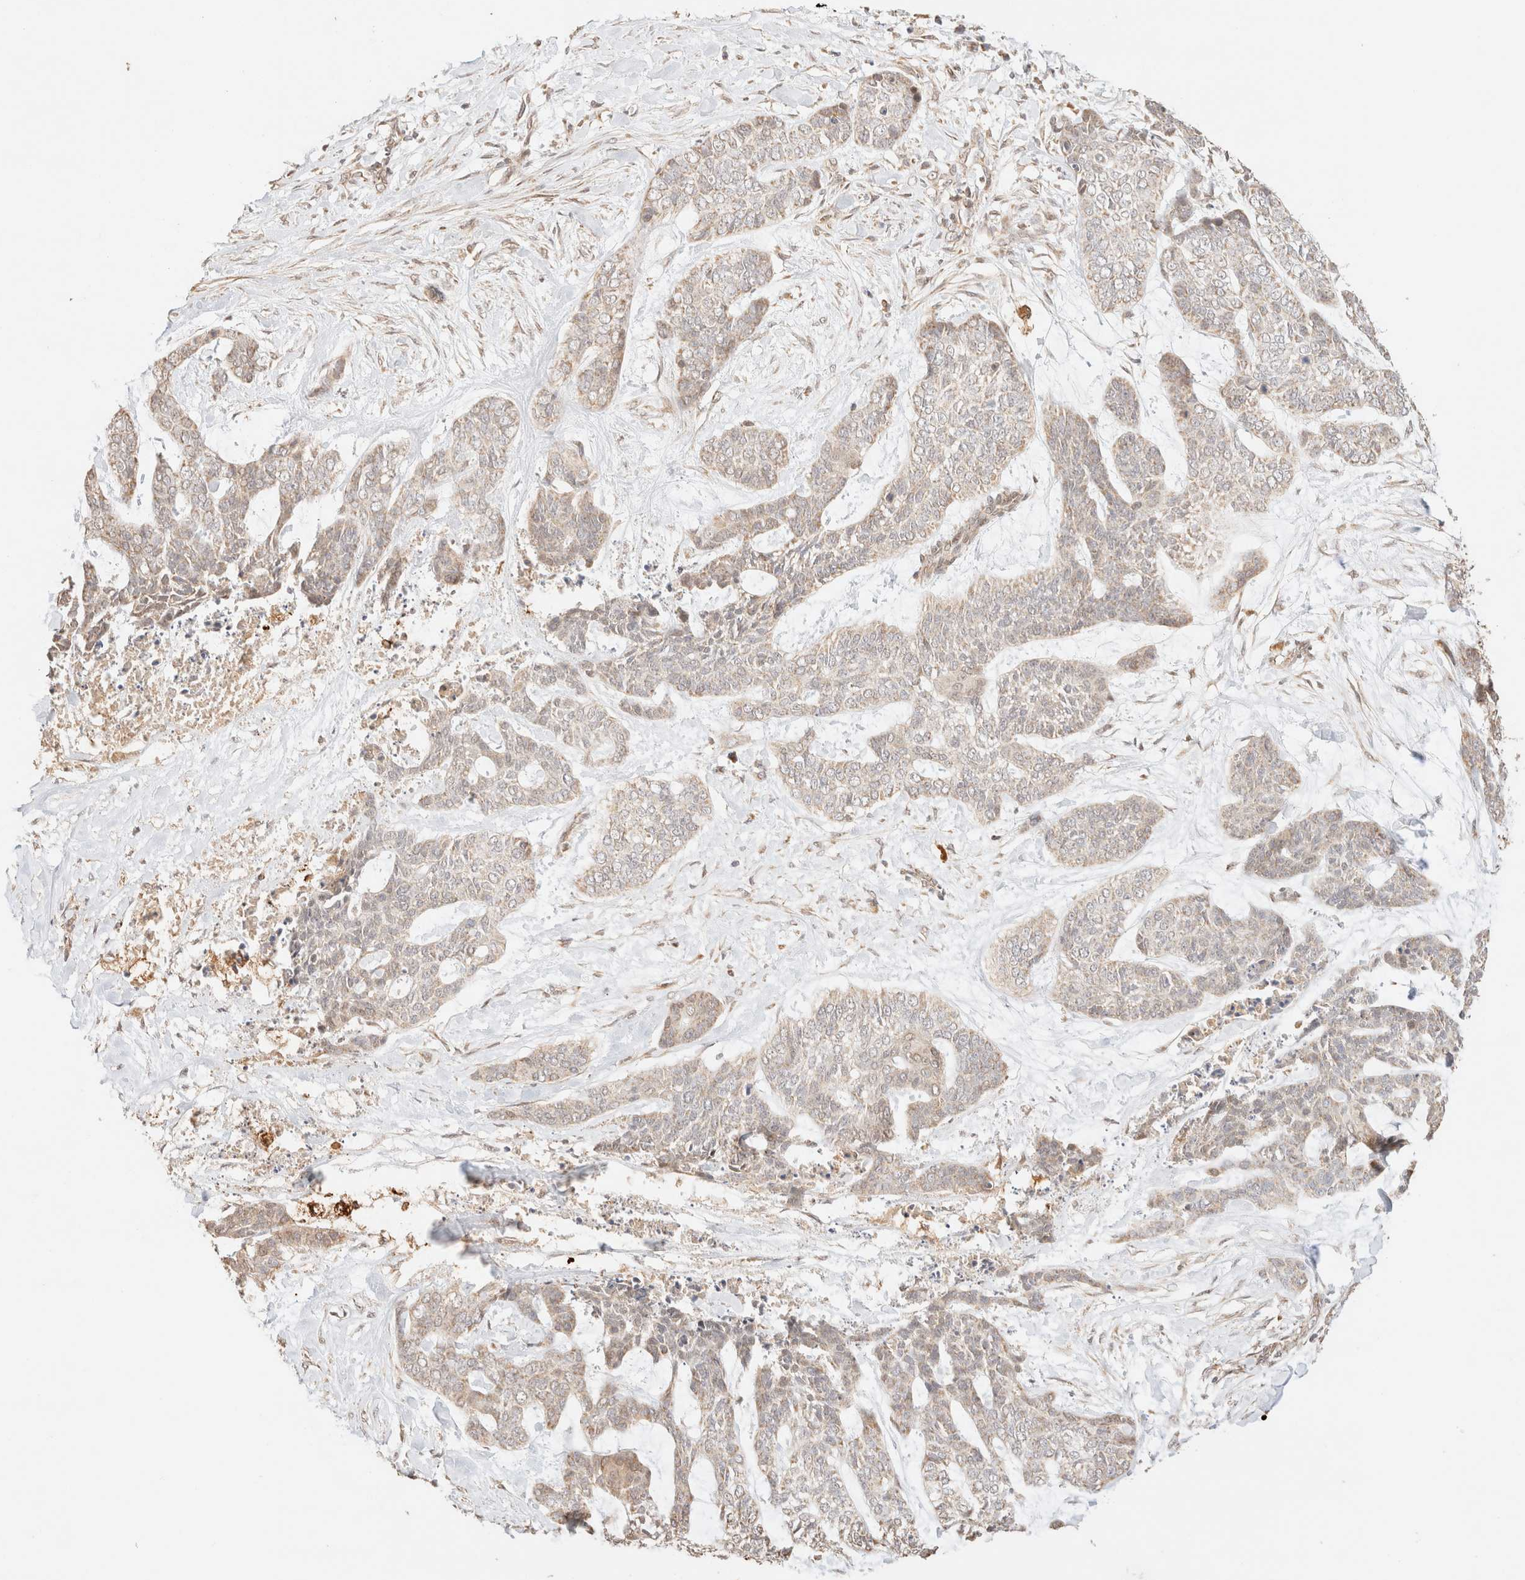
{"staining": {"intensity": "weak", "quantity": "<25%", "location": "cytoplasmic/membranous"}, "tissue": "skin cancer", "cell_type": "Tumor cells", "image_type": "cancer", "snomed": [{"axis": "morphology", "description": "Basal cell carcinoma"}, {"axis": "topography", "description": "Skin"}], "caption": "This image is of skin basal cell carcinoma stained with immunohistochemistry to label a protein in brown with the nuclei are counter-stained blue. There is no expression in tumor cells.", "gene": "TACO1", "patient": {"sex": "female", "age": 64}}